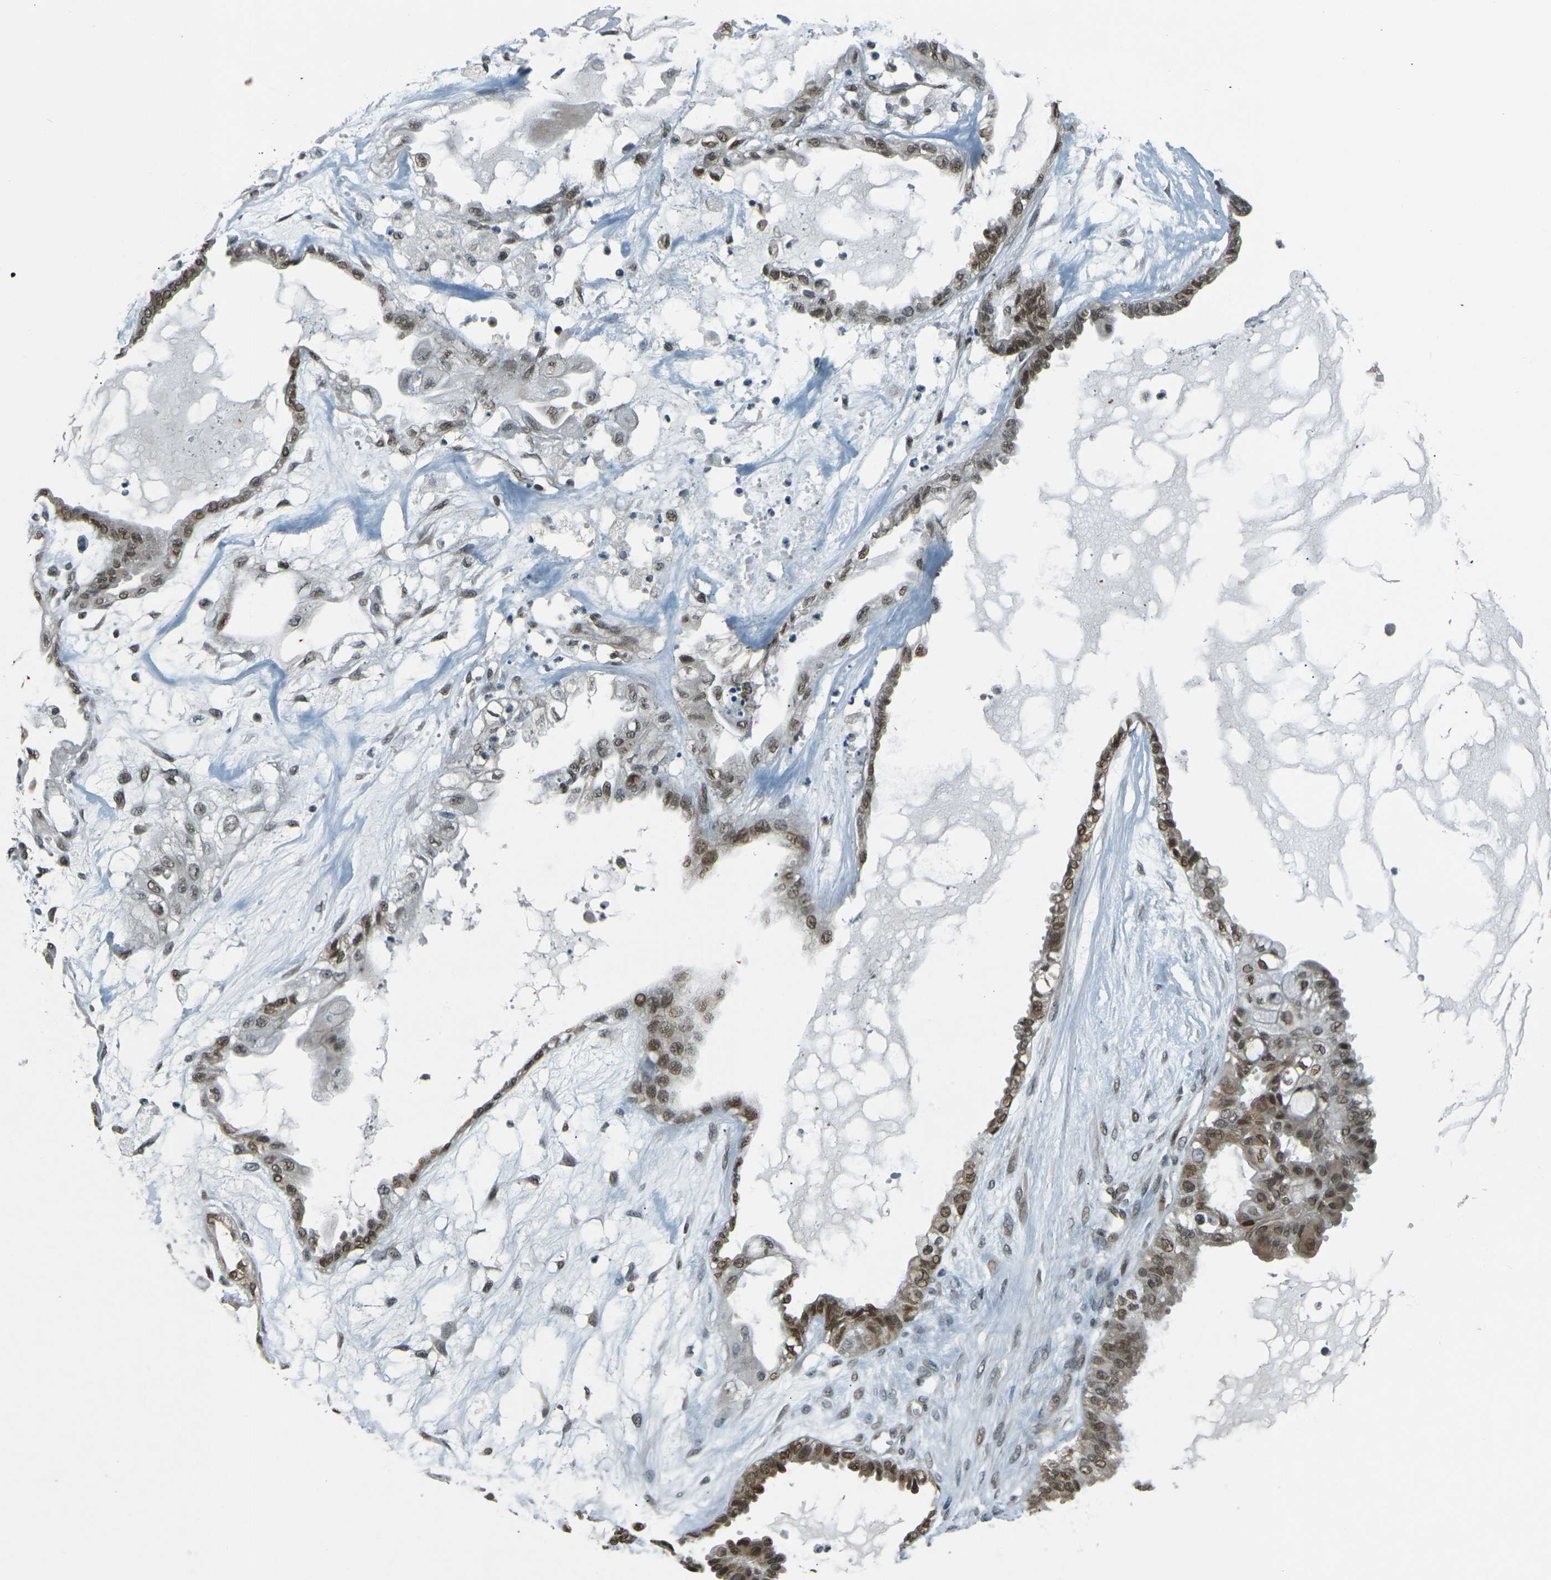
{"staining": {"intensity": "moderate", "quantity": ">75%", "location": "nuclear"}, "tissue": "ovarian cancer", "cell_type": "Tumor cells", "image_type": "cancer", "snomed": [{"axis": "morphology", "description": "Carcinoma, NOS"}, {"axis": "morphology", "description": "Carcinoma, endometroid"}, {"axis": "topography", "description": "Ovary"}], "caption": "Immunohistochemical staining of human ovarian cancer demonstrates moderate nuclear protein positivity in about >75% of tumor cells.", "gene": "NHEJ1", "patient": {"sex": "female", "age": 50}}